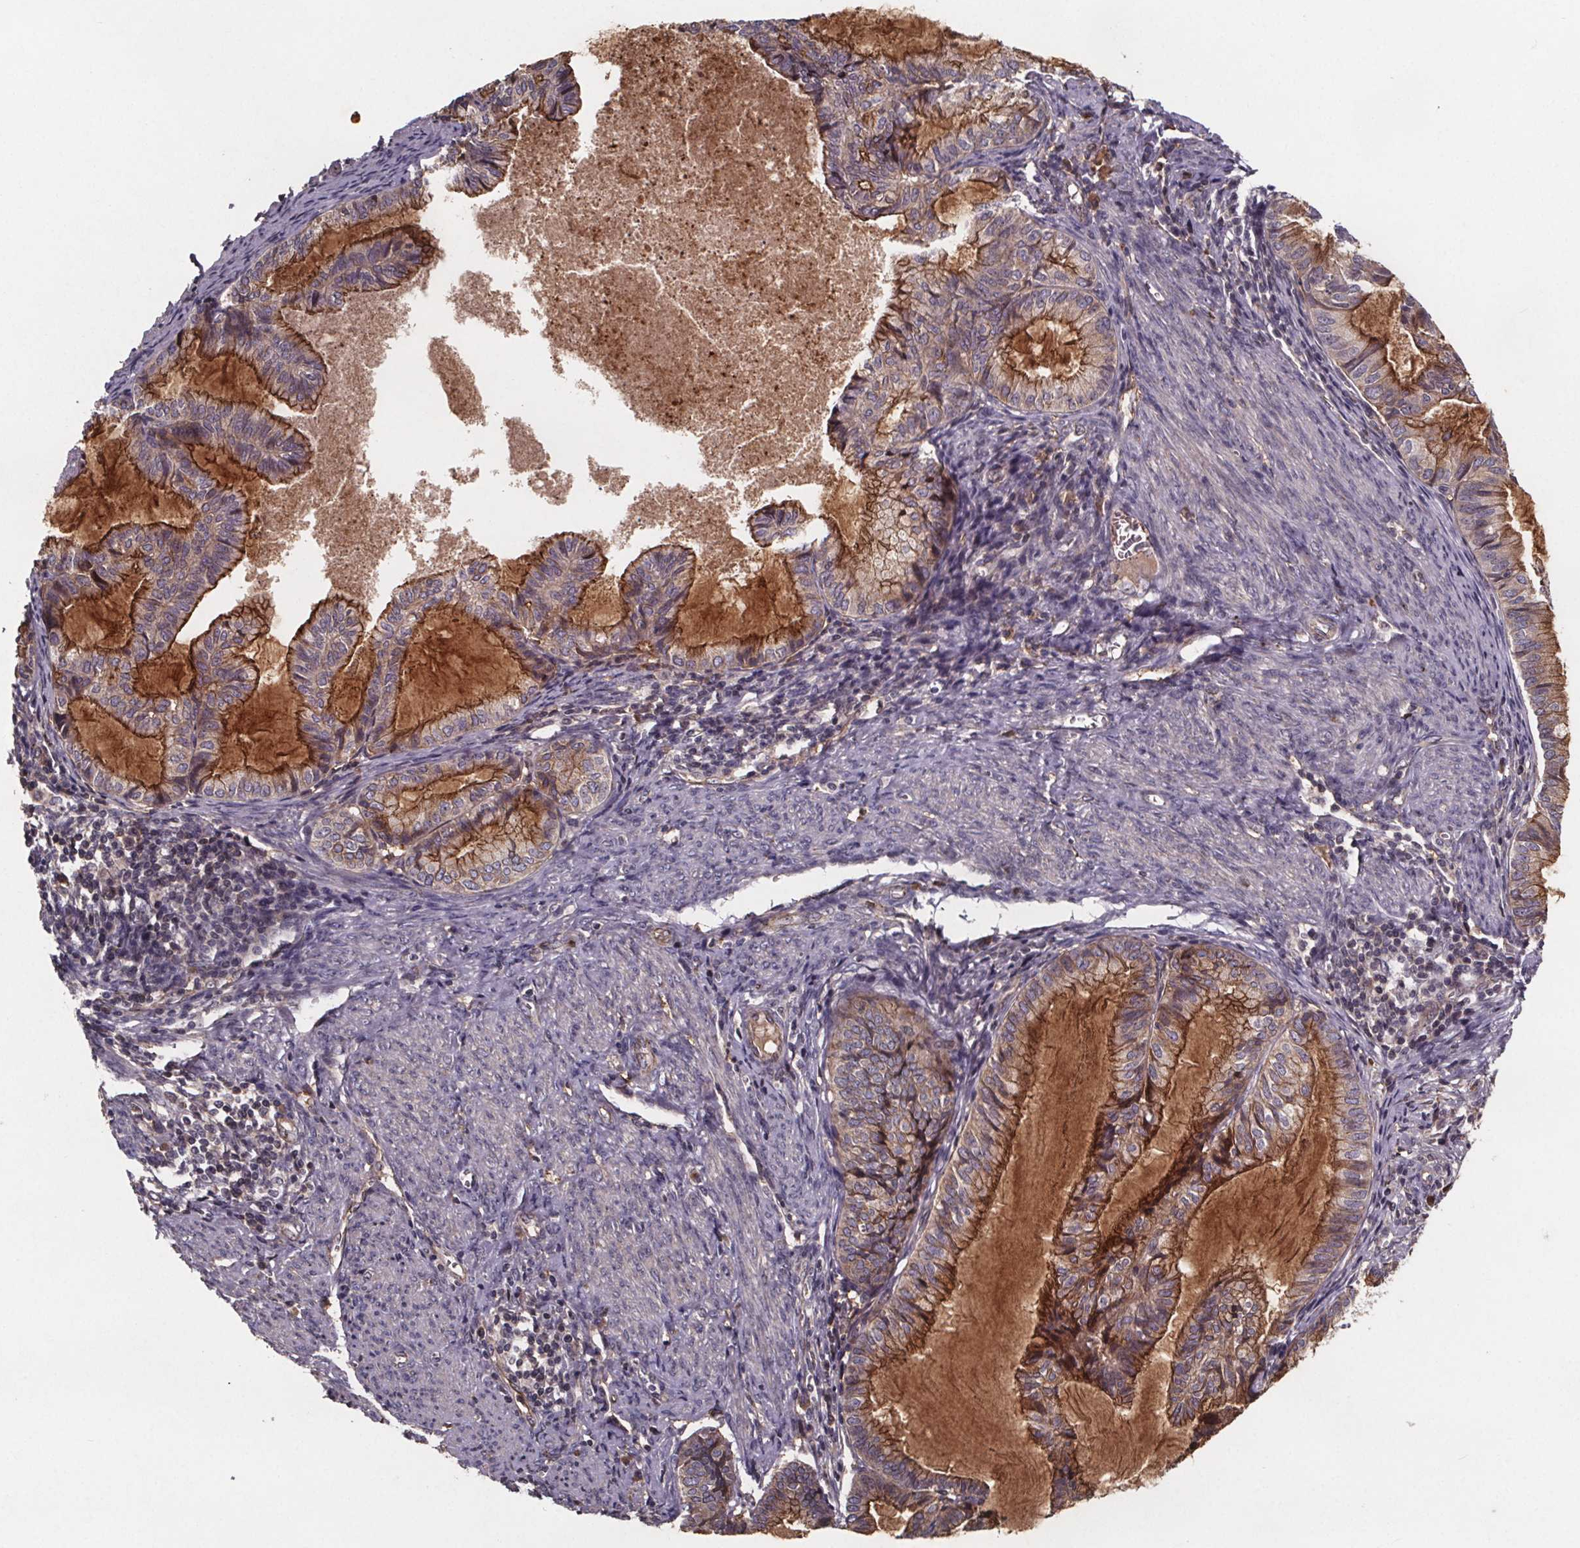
{"staining": {"intensity": "moderate", "quantity": "25%-75%", "location": "cytoplasmic/membranous"}, "tissue": "endometrial cancer", "cell_type": "Tumor cells", "image_type": "cancer", "snomed": [{"axis": "morphology", "description": "Adenocarcinoma, NOS"}, {"axis": "topography", "description": "Endometrium"}], "caption": "A medium amount of moderate cytoplasmic/membranous staining is present in approximately 25%-75% of tumor cells in adenocarcinoma (endometrial) tissue. Nuclei are stained in blue.", "gene": "FASTKD3", "patient": {"sex": "female", "age": 86}}